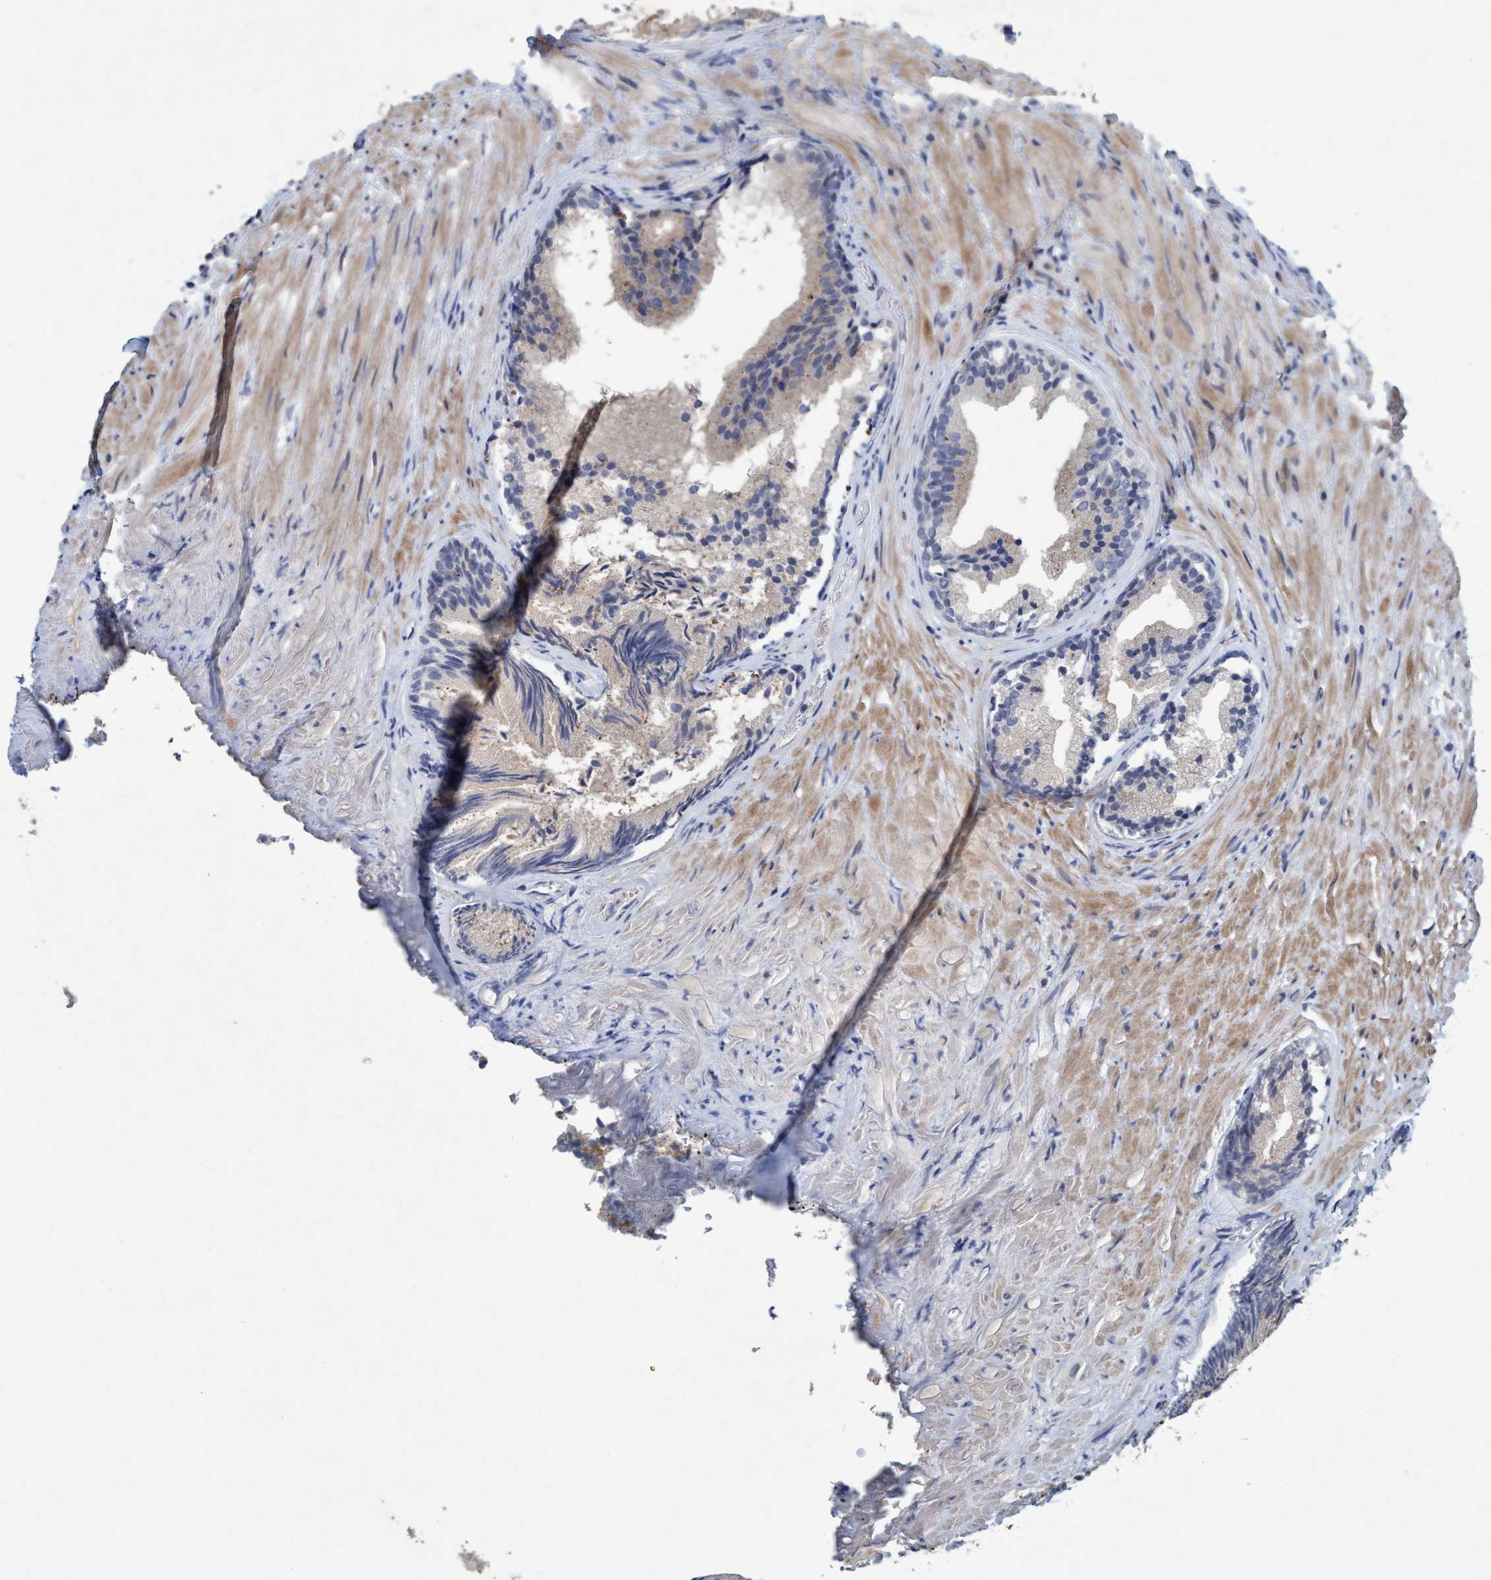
{"staining": {"intensity": "negative", "quantity": "none", "location": "none"}, "tissue": "prostate", "cell_type": "Glandular cells", "image_type": "normal", "snomed": [{"axis": "morphology", "description": "Normal tissue, NOS"}, {"axis": "topography", "description": "Prostate"}], "caption": "A high-resolution histopathology image shows IHC staining of unremarkable prostate, which exhibits no significant expression in glandular cells.", "gene": "RNF208", "patient": {"sex": "male", "age": 76}}